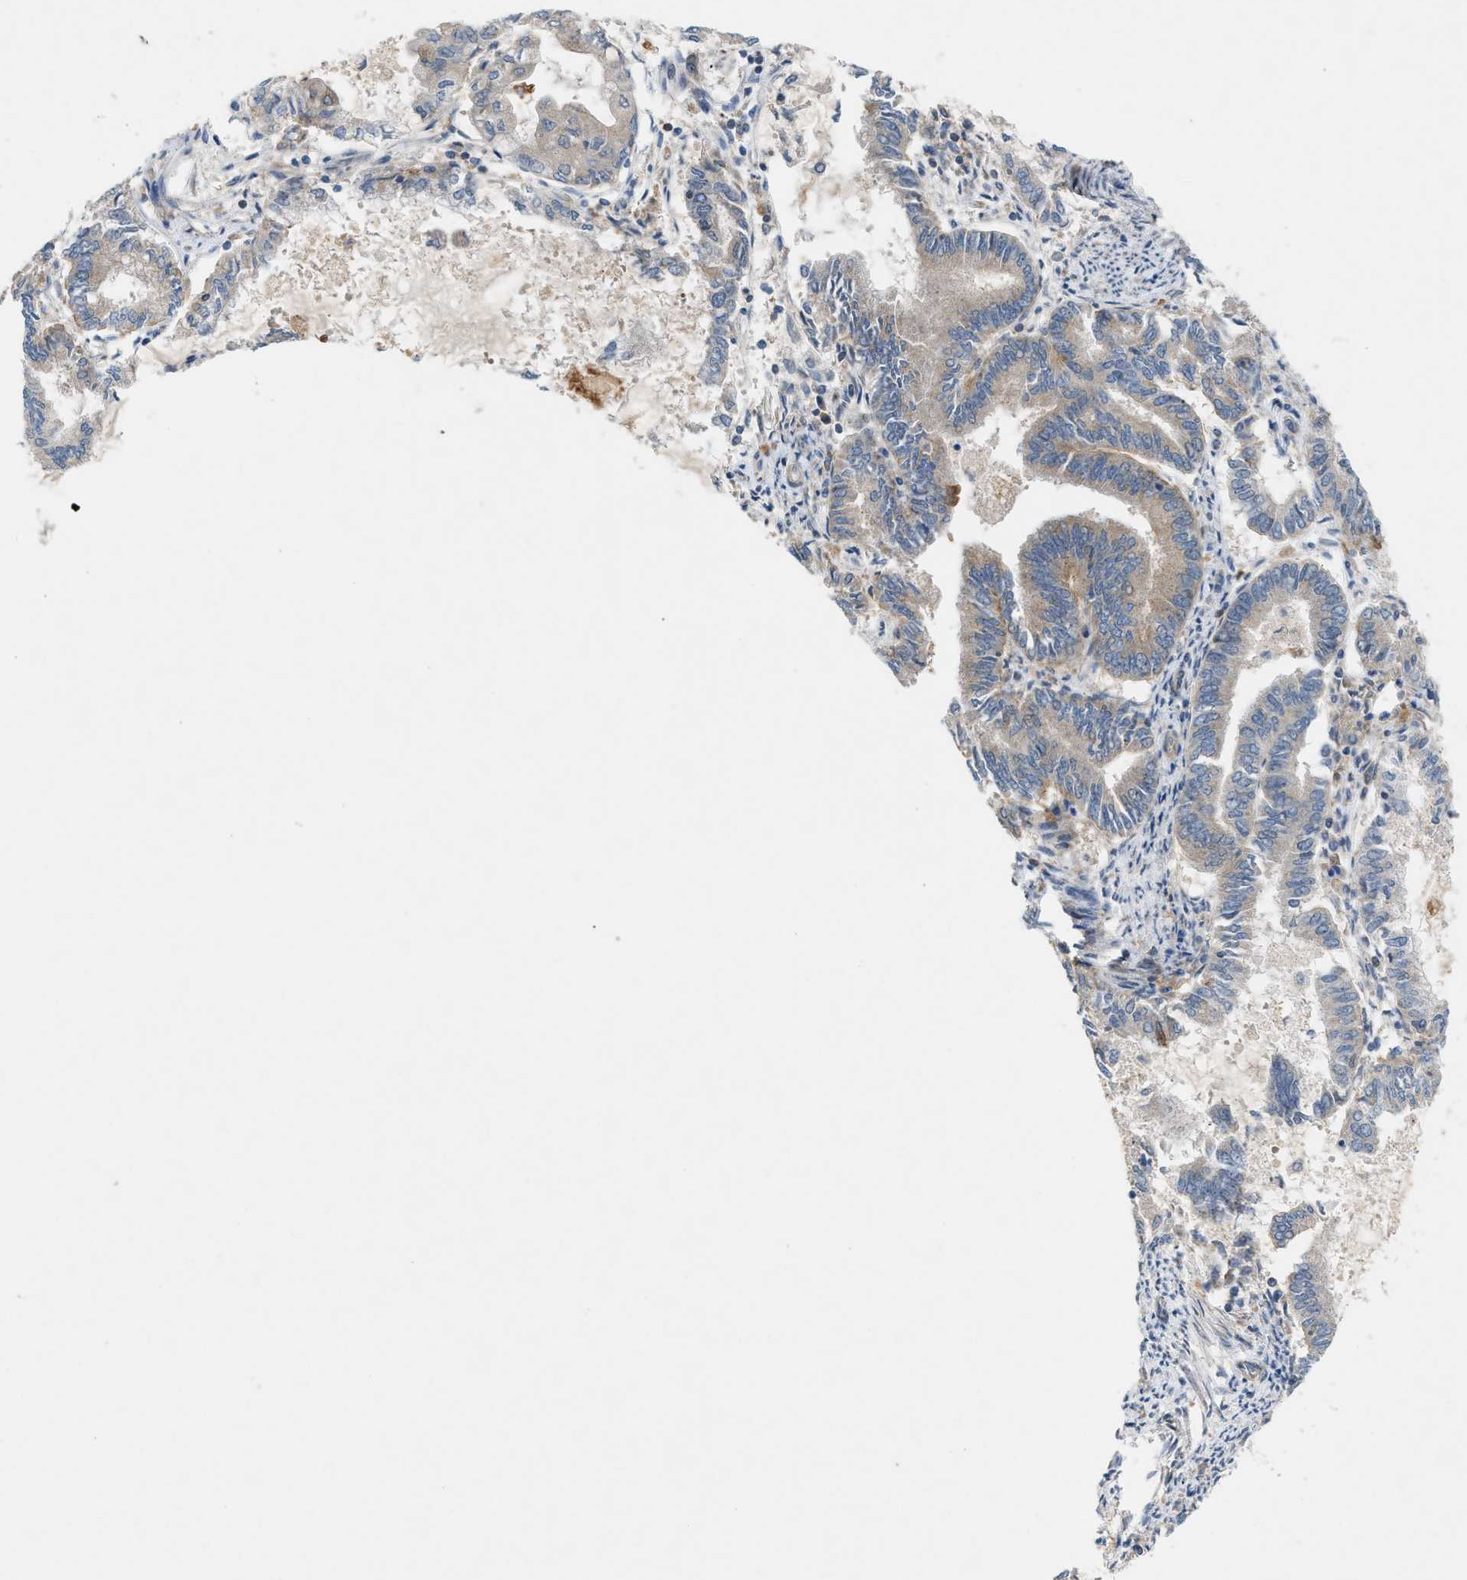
{"staining": {"intensity": "weak", "quantity": "25%-75%", "location": "cytoplasmic/membranous"}, "tissue": "endometrial cancer", "cell_type": "Tumor cells", "image_type": "cancer", "snomed": [{"axis": "morphology", "description": "Adenocarcinoma, NOS"}, {"axis": "topography", "description": "Endometrium"}], "caption": "Human endometrial cancer stained for a protein (brown) demonstrates weak cytoplasmic/membranous positive staining in approximately 25%-75% of tumor cells.", "gene": "CYB5D1", "patient": {"sex": "female", "age": 86}}